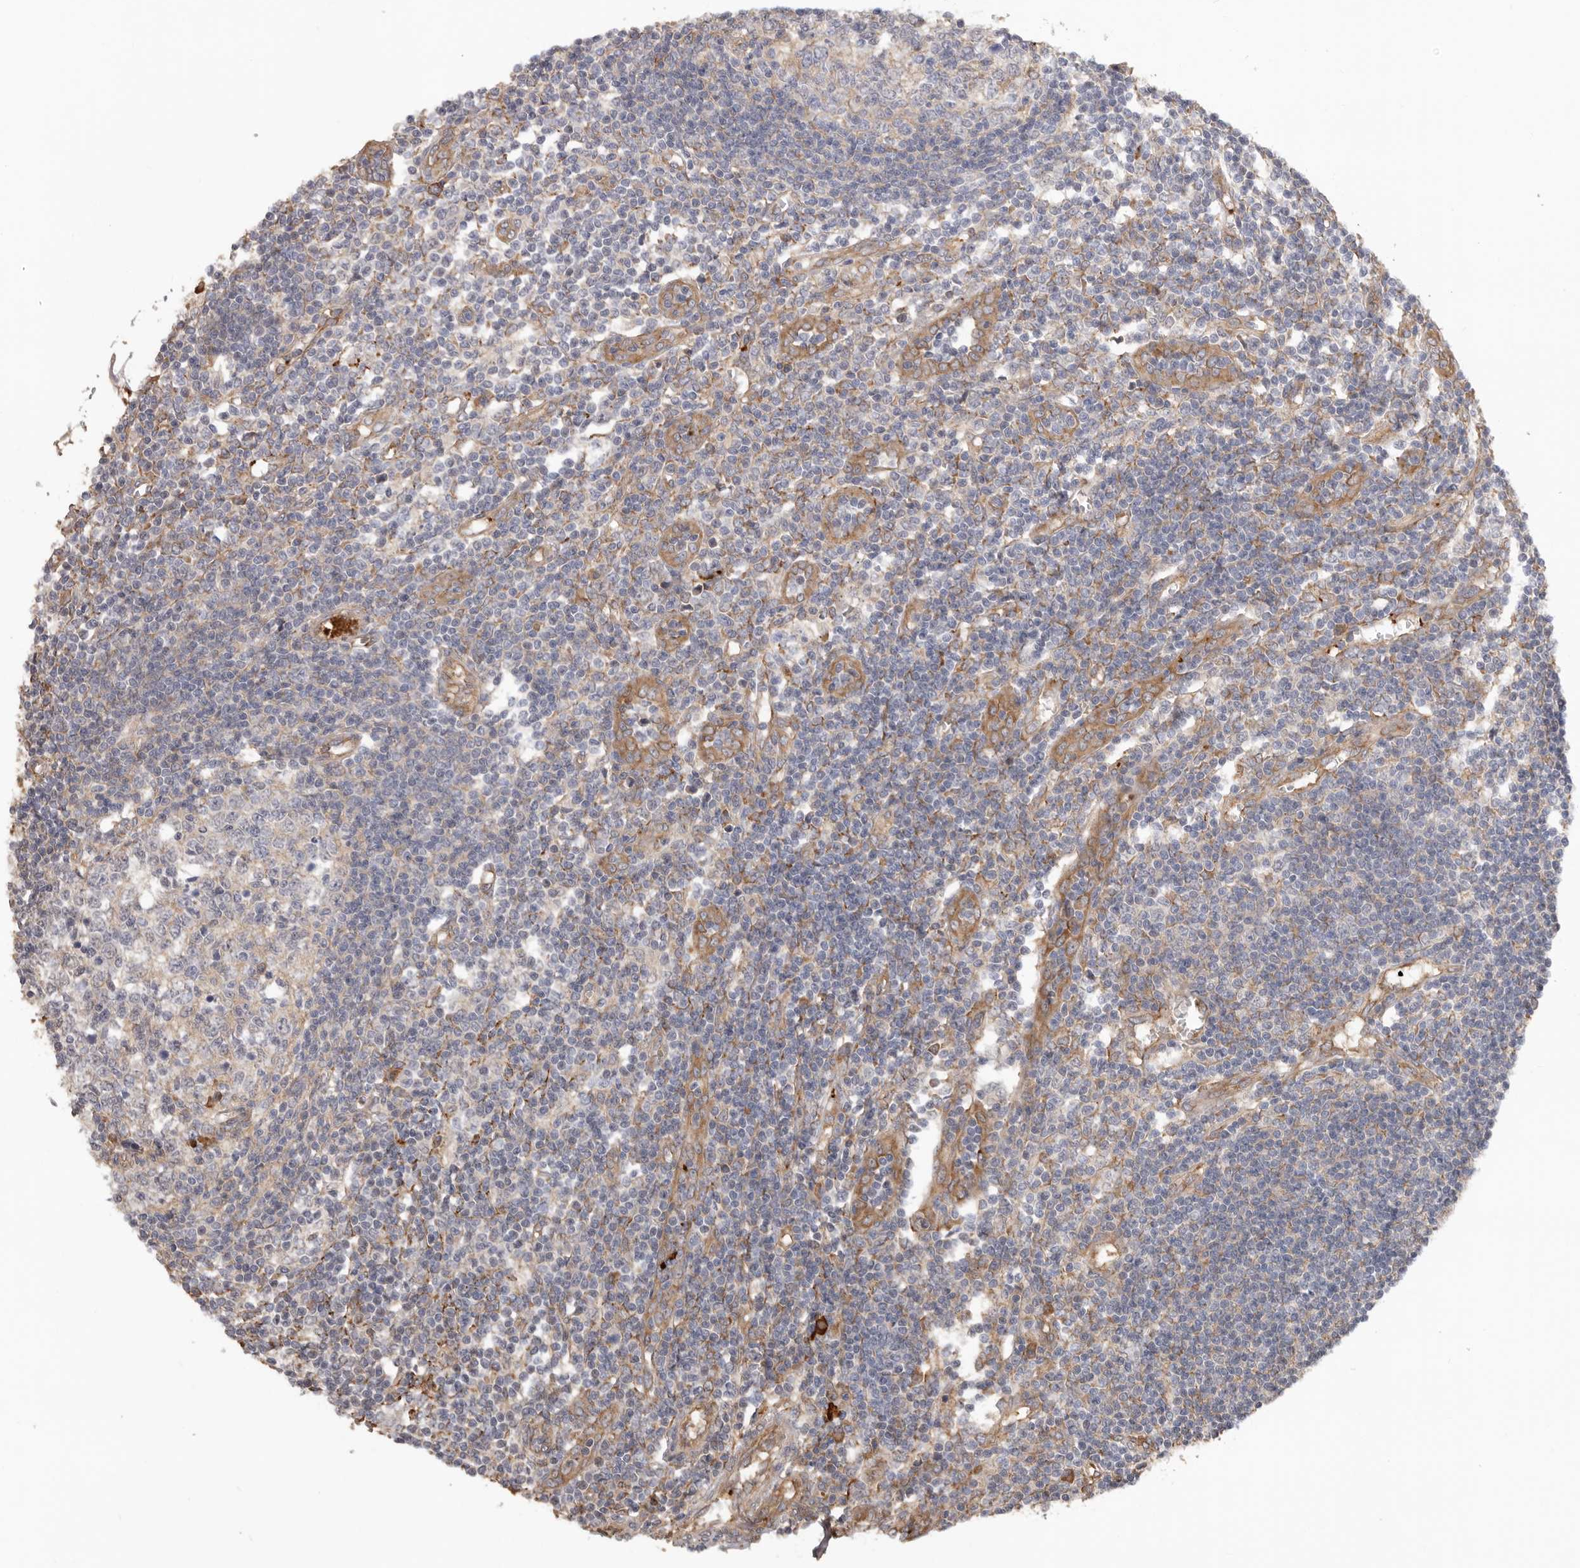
{"staining": {"intensity": "weak", "quantity": "<25%", "location": "cytoplasmic/membranous"}, "tissue": "lymph node", "cell_type": "Germinal center cells", "image_type": "normal", "snomed": [{"axis": "morphology", "description": "Normal tissue, NOS"}, {"axis": "morphology", "description": "Malignant melanoma, Metastatic site"}, {"axis": "topography", "description": "Lymph node"}], "caption": "Immunohistochemical staining of normal human lymph node exhibits no significant staining in germinal center cells.", "gene": "CDC42BPB", "patient": {"sex": "male", "age": 41}}